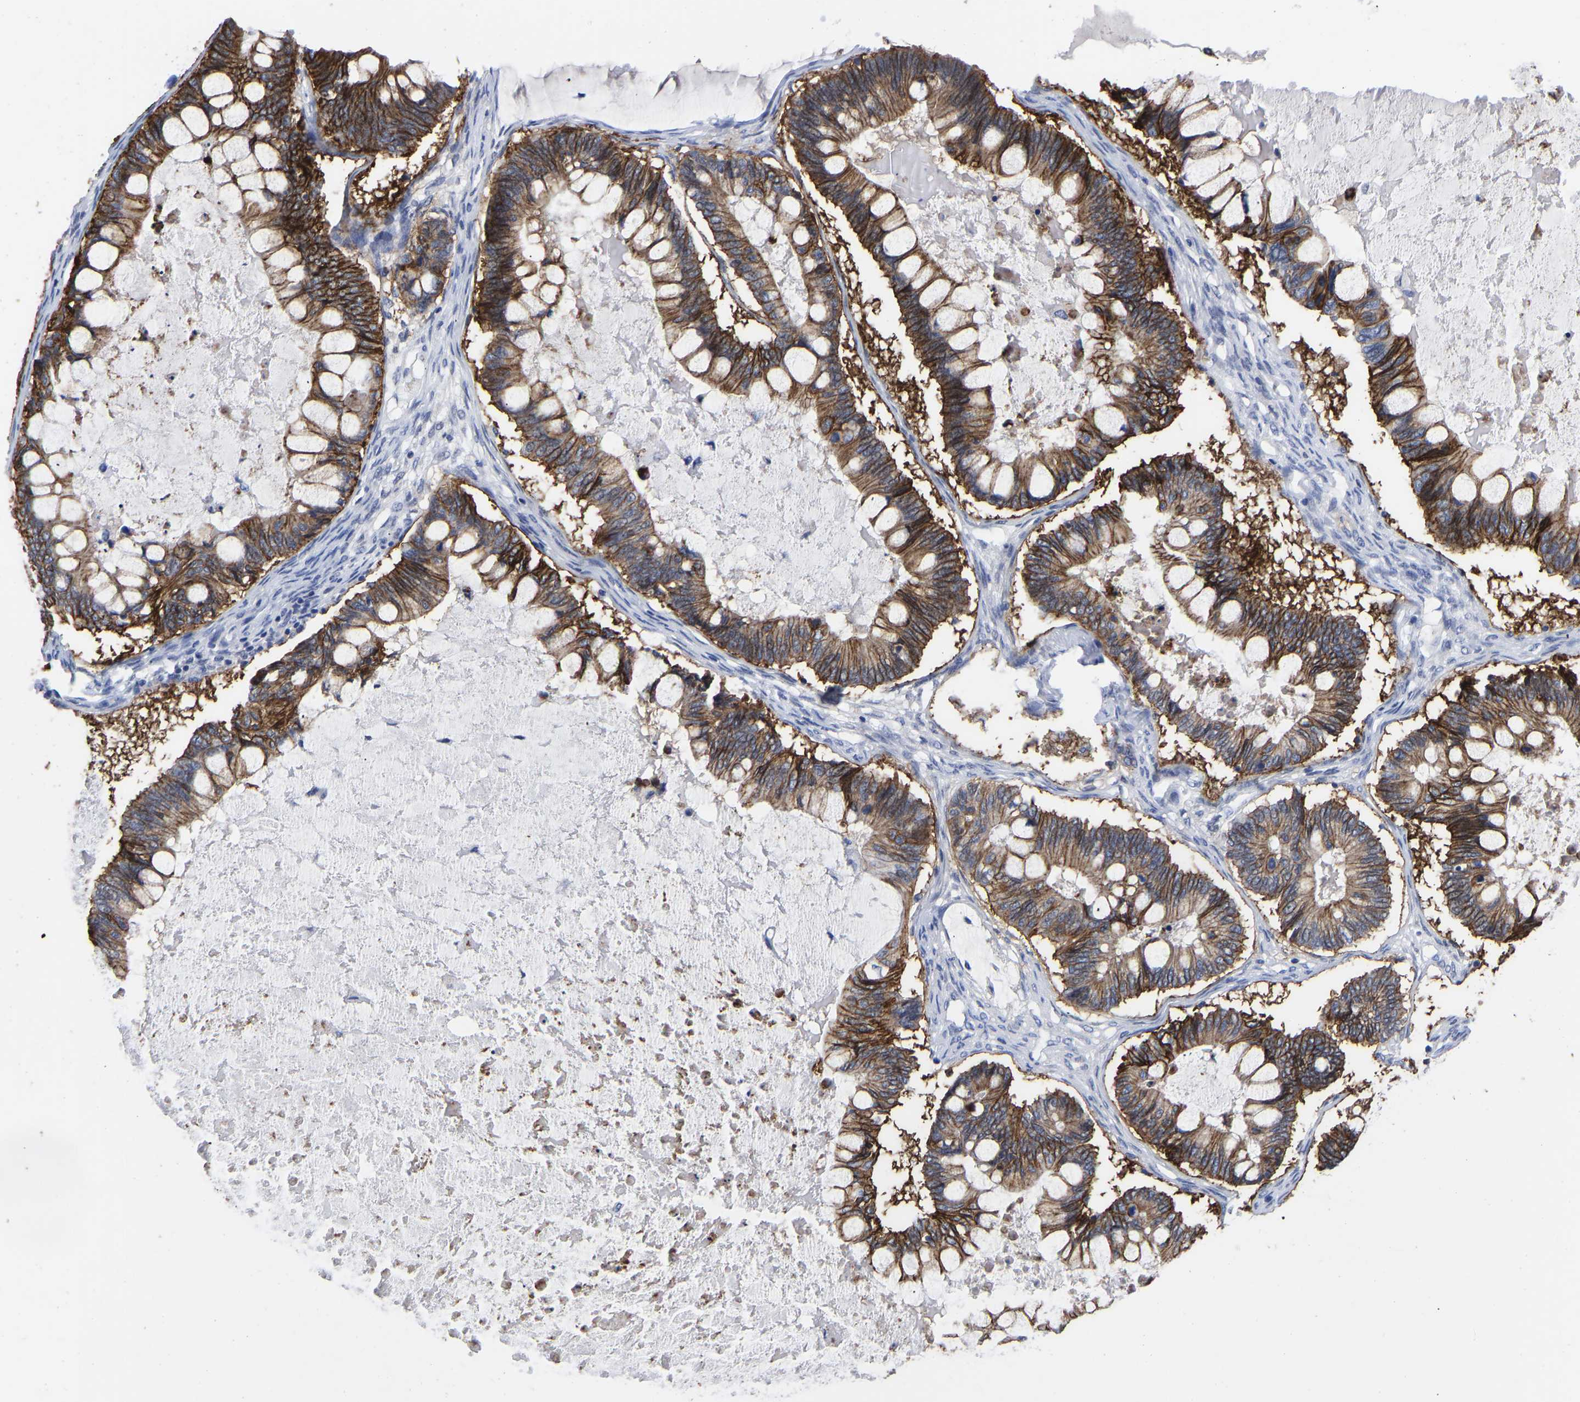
{"staining": {"intensity": "strong", "quantity": ">75%", "location": "cytoplasmic/membranous"}, "tissue": "ovarian cancer", "cell_type": "Tumor cells", "image_type": "cancer", "snomed": [{"axis": "morphology", "description": "Cystadenocarcinoma, mucinous, NOS"}, {"axis": "topography", "description": "Ovary"}], "caption": "Human ovarian mucinous cystadenocarcinoma stained with a brown dye demonstrates strong cytoplasmic/membranous positive expression in about >75% of tumor cells.", "gene": "GPA33", "patient": {"sex": "female", "age": 61}}